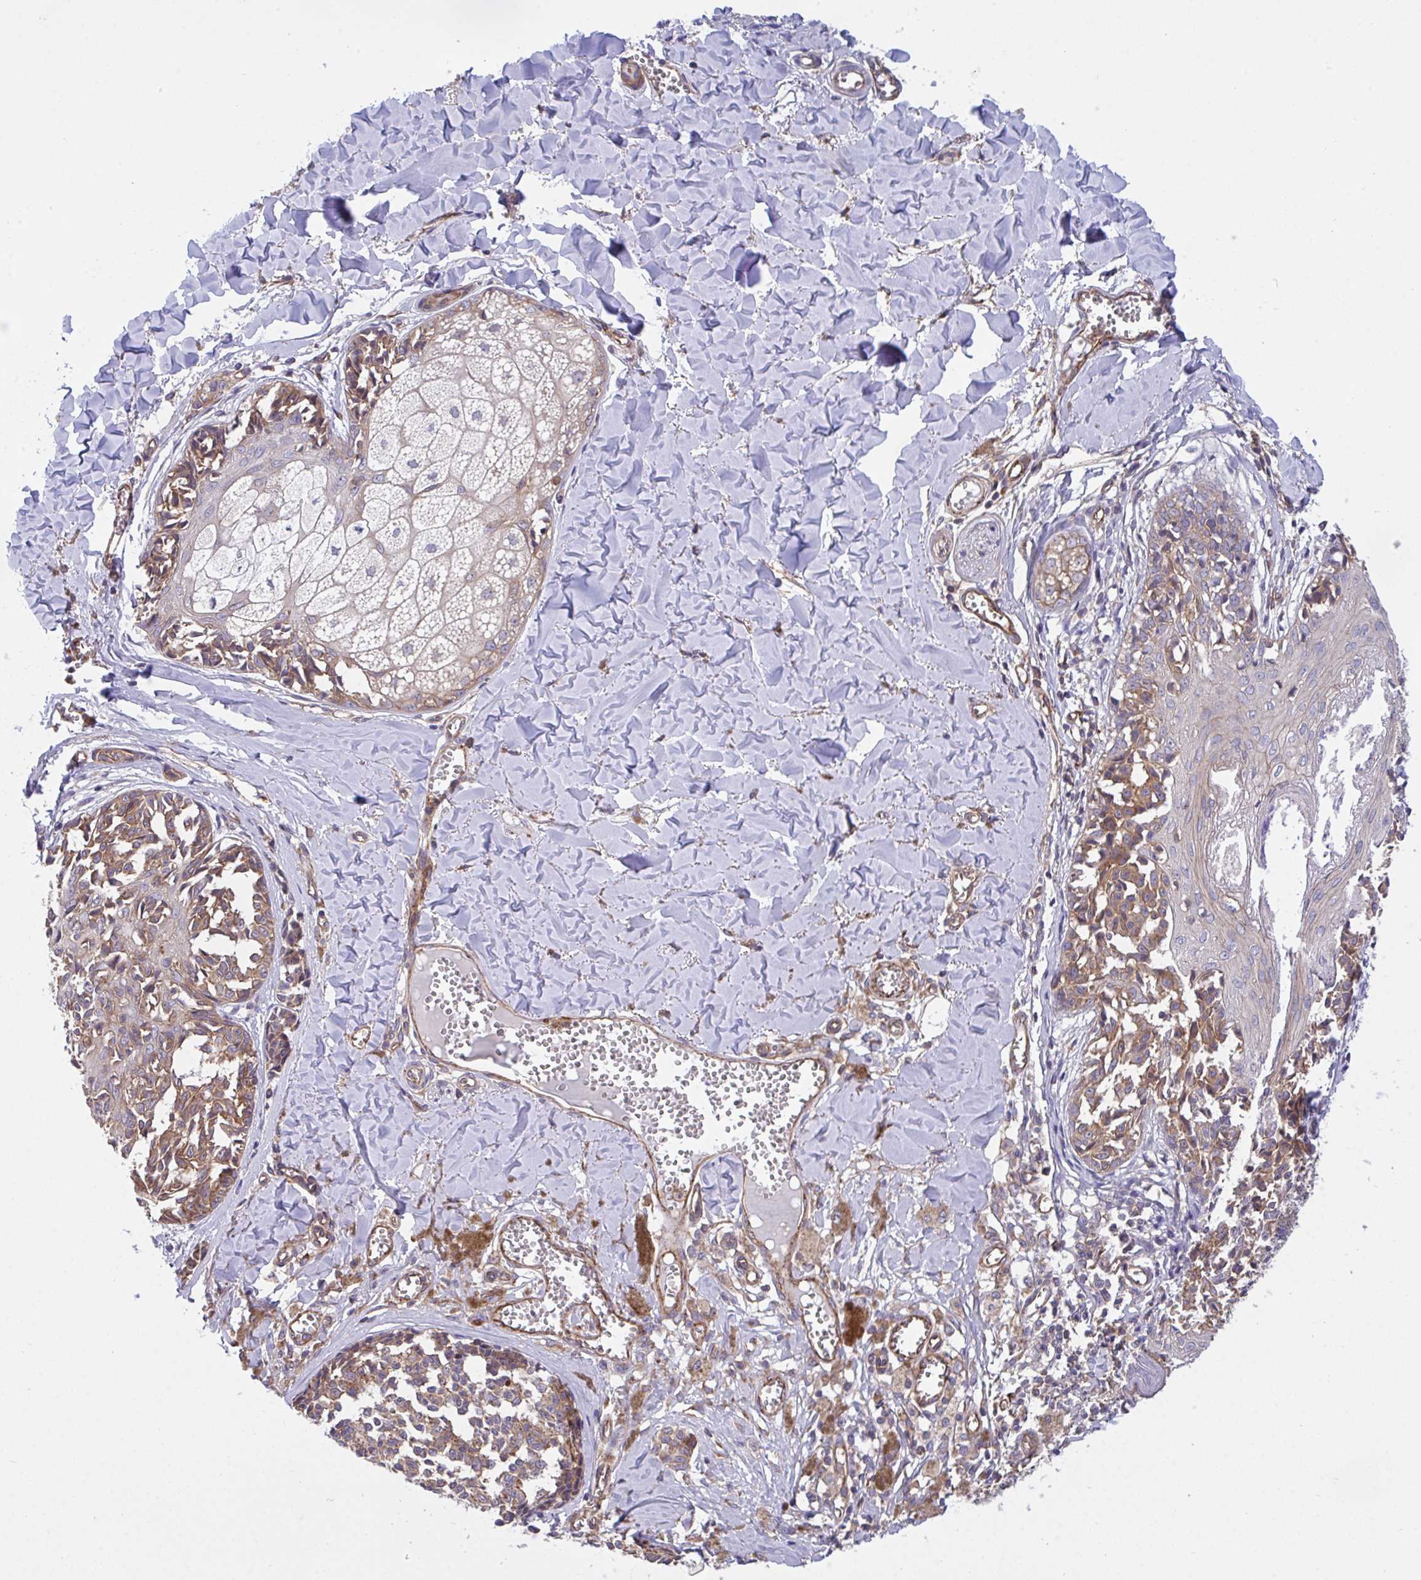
{"staining": {"intensity": "weak", "quantity": ">75%", "location": "cytoplasmic/membranous"}, "tissue": "melanoma", "cell_type": "Tumor cells", "image_type": "cancer", "snomed": [{"axis": "morphology", "description": "Malignant melanoma, NOS"}, {"axis": "topography", "description": "Skin"}], "caption": "Tumor cells reveal weak cytoplasmic/membranous expression in about >75% of cells in malignant melanoma. (DAB IHC with brightfield microscopy, high magnification).", "gene": "C4orf36", "patient": {"sex": "female", "age": 43}}